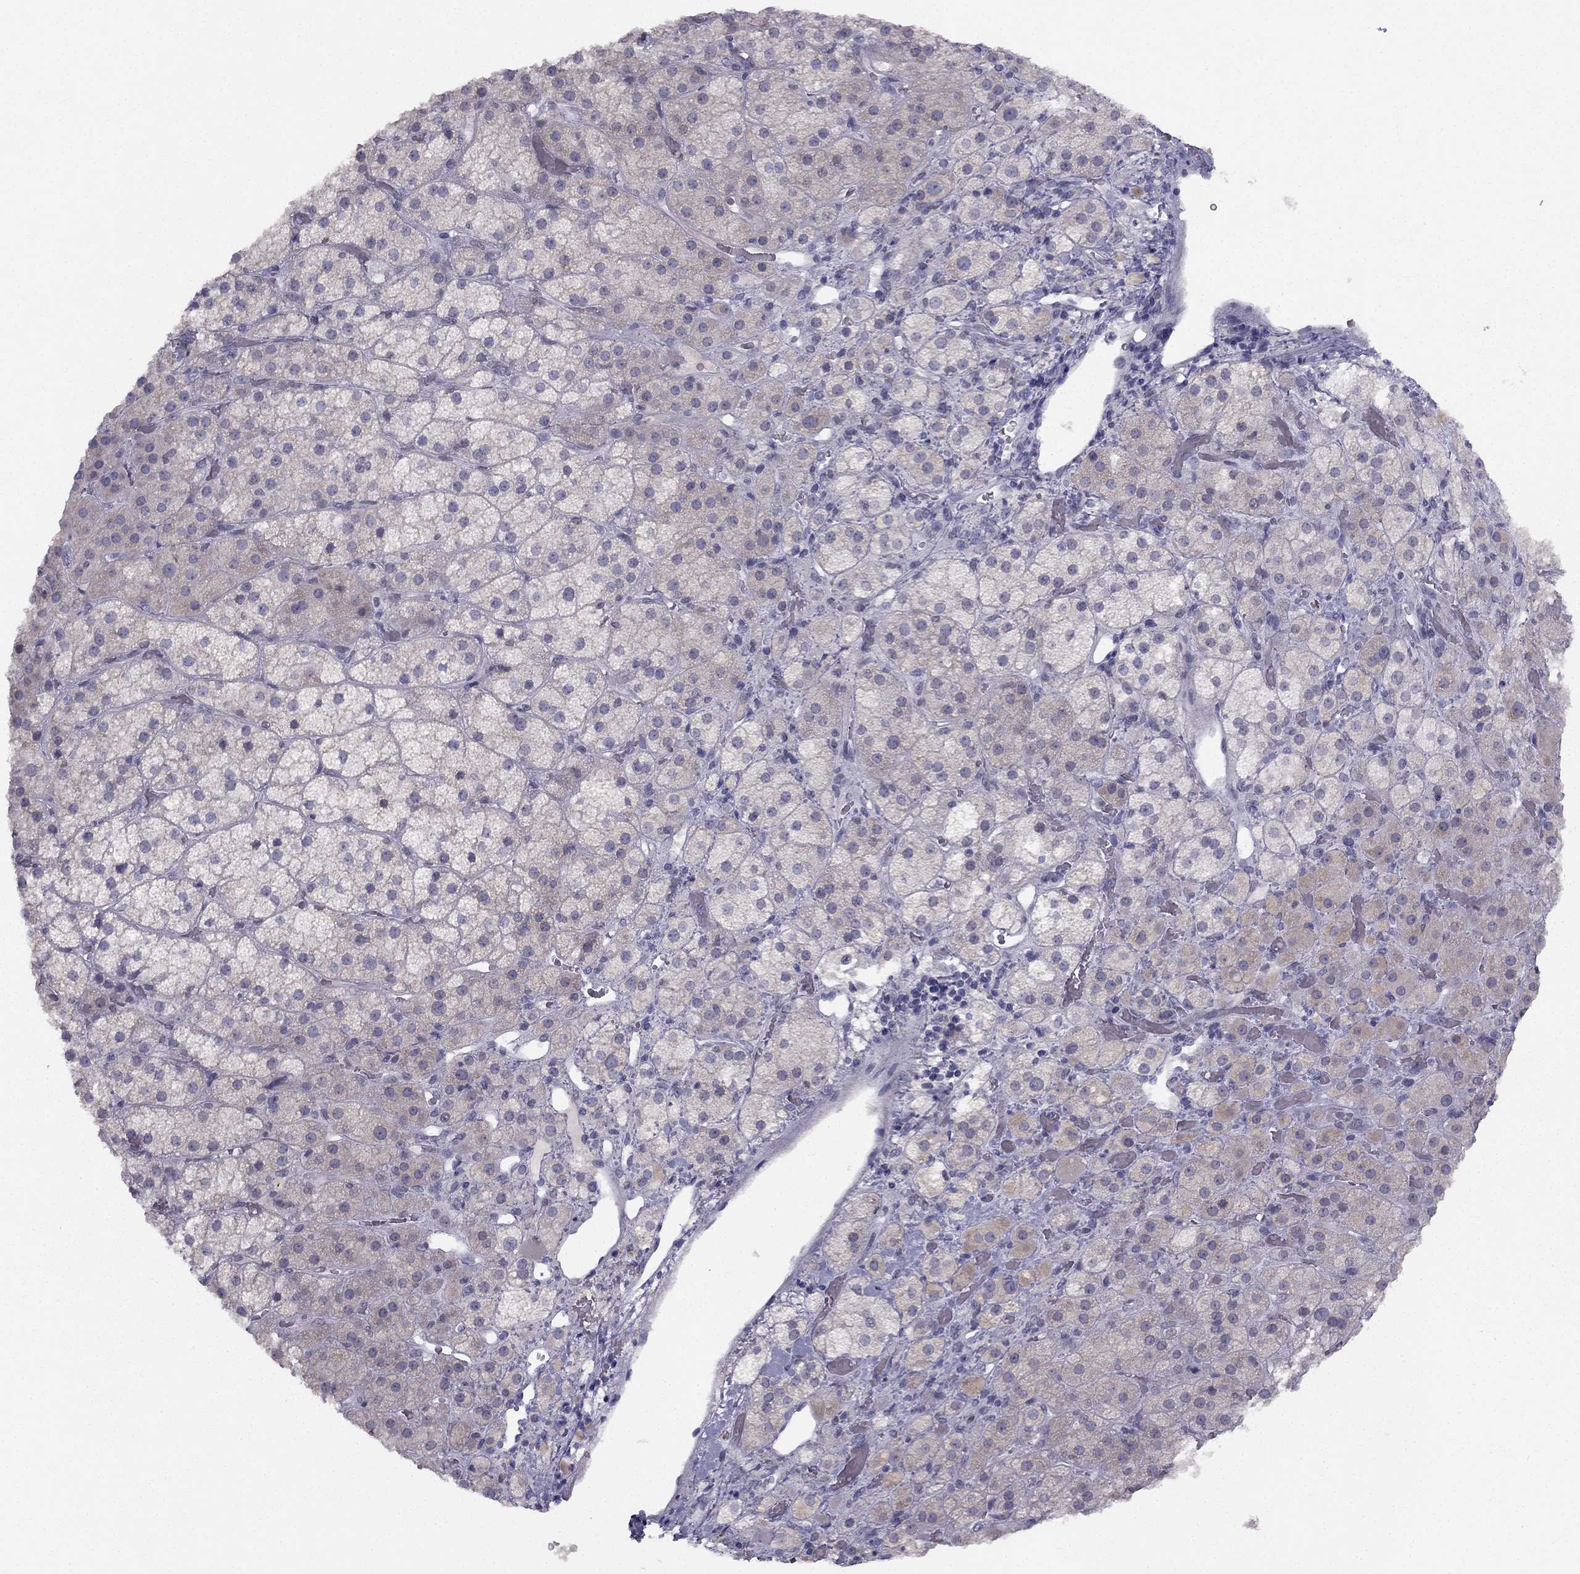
{"staining": {"intensity": "weak", "quantity": "<25%", "location": "cytoplasmic/membranous"}, "tissue": "adrenal gland", "cell_type": "Glandular cells", "image_type": "normal", "snomed": [{"axis": "morphology", "description": "Normal tissue, NOS"}, {"axis": "topography", "description": "Adrenal gland"}], "caption": "High power microscopy micrograph of an IHC micrograph of normal adrenal gland, revealing no significant positivity in glandular cells.", "gene": "TRPS1", "patient": {"sex": "male", "age": 57}}